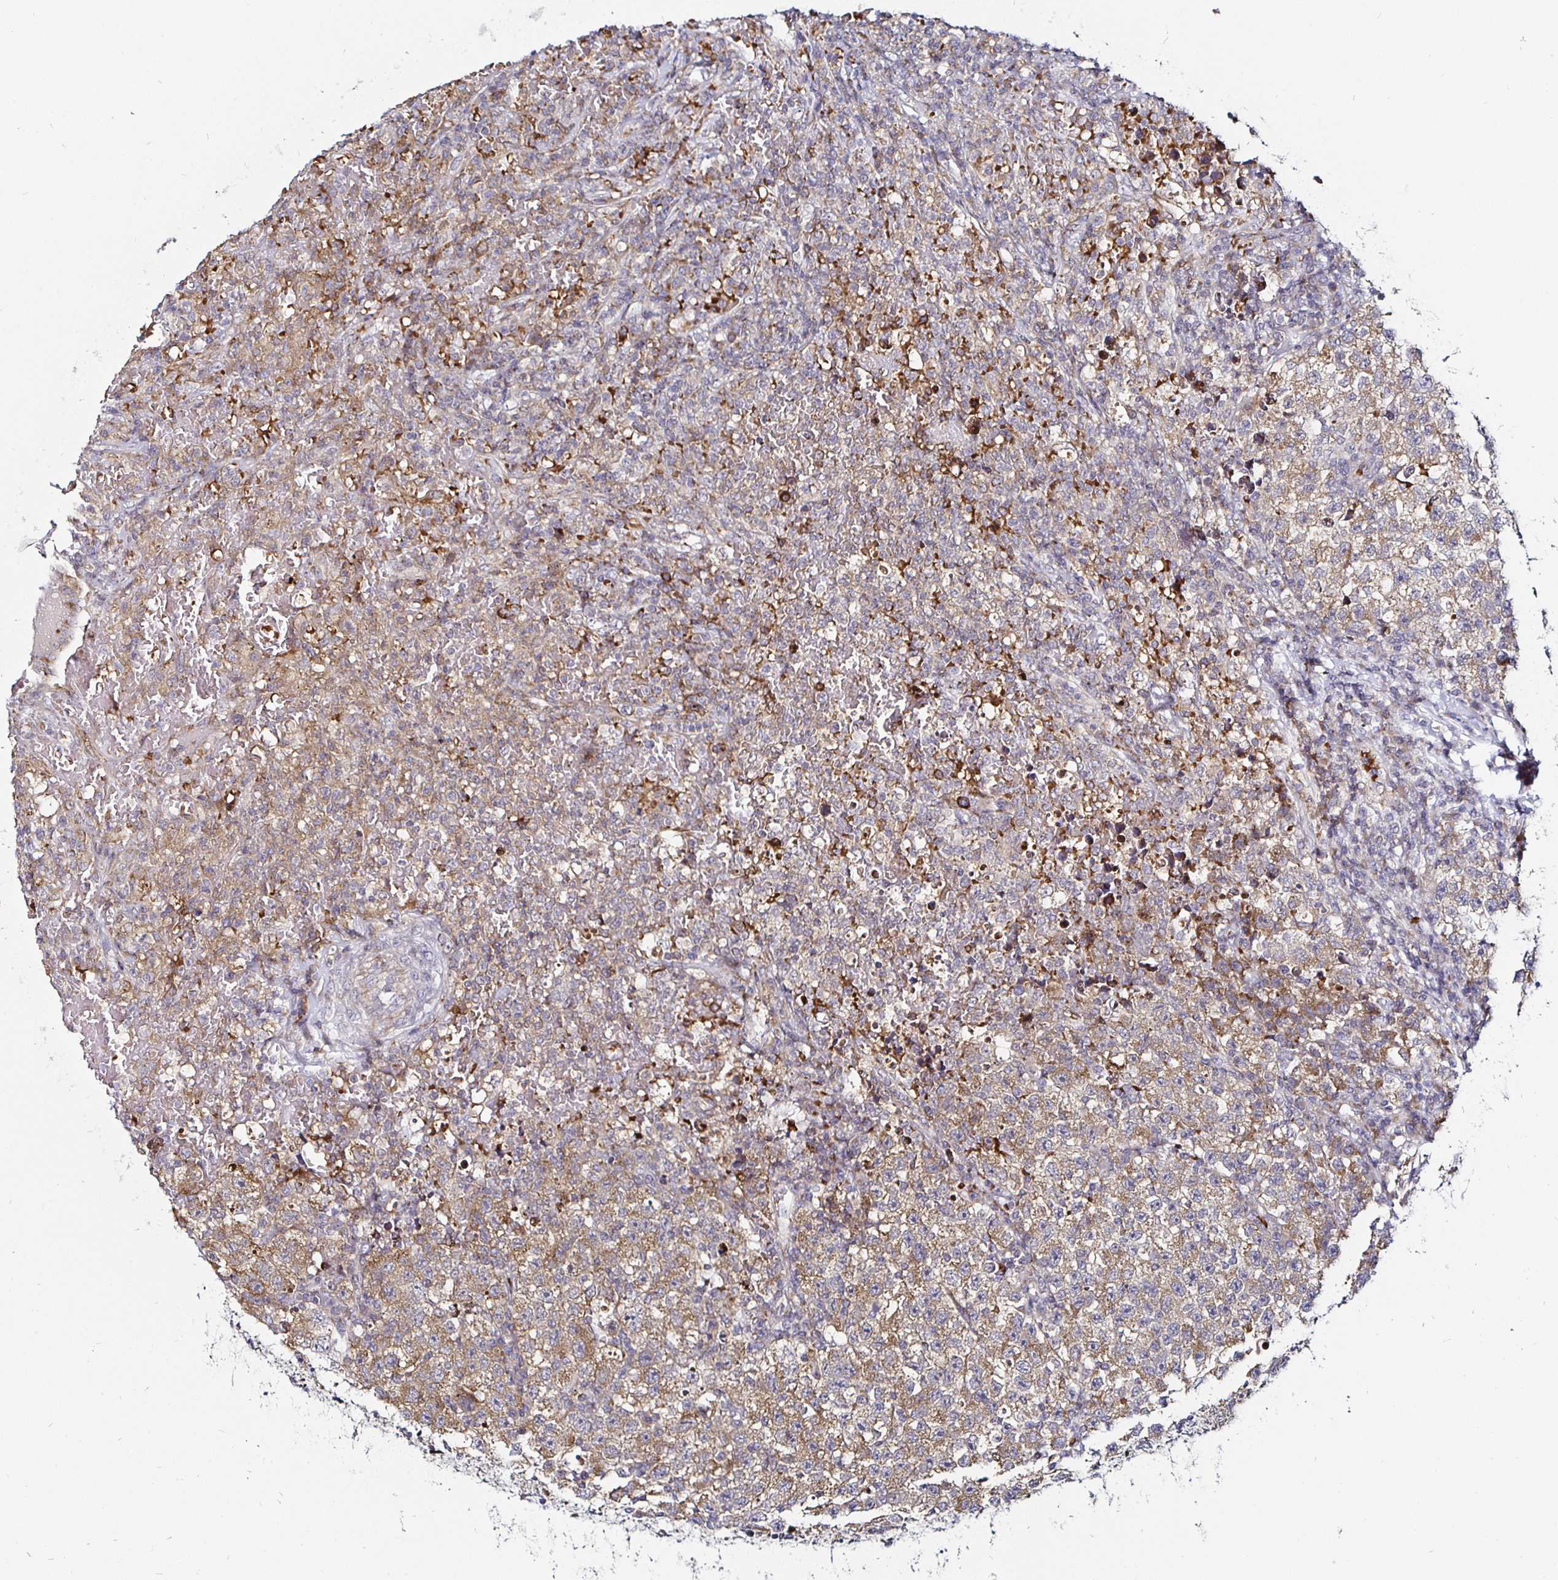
{"staining": {"intensity": "moderate", "quantity": ">75%", "location": "cytoplasmic/membranous"}, "tissue": "testis cancer", "cell_type": "Tumor cells", "image_type": "cancer", "snomed": [{"axis": "morphology", "description": "Seminoma, NOS"}, {"axis": "topography", "description": "Testis"}], "caption": "DAB (3,3'-diaminobenzidine) immunohistochemical staining of human seminoma (testis) shows moderate cytoplasmic/membranous protein expression in approximately >75% of tumor cells.", "gene": "ATG3", "patient": {"sex": "male", "age": 22}}